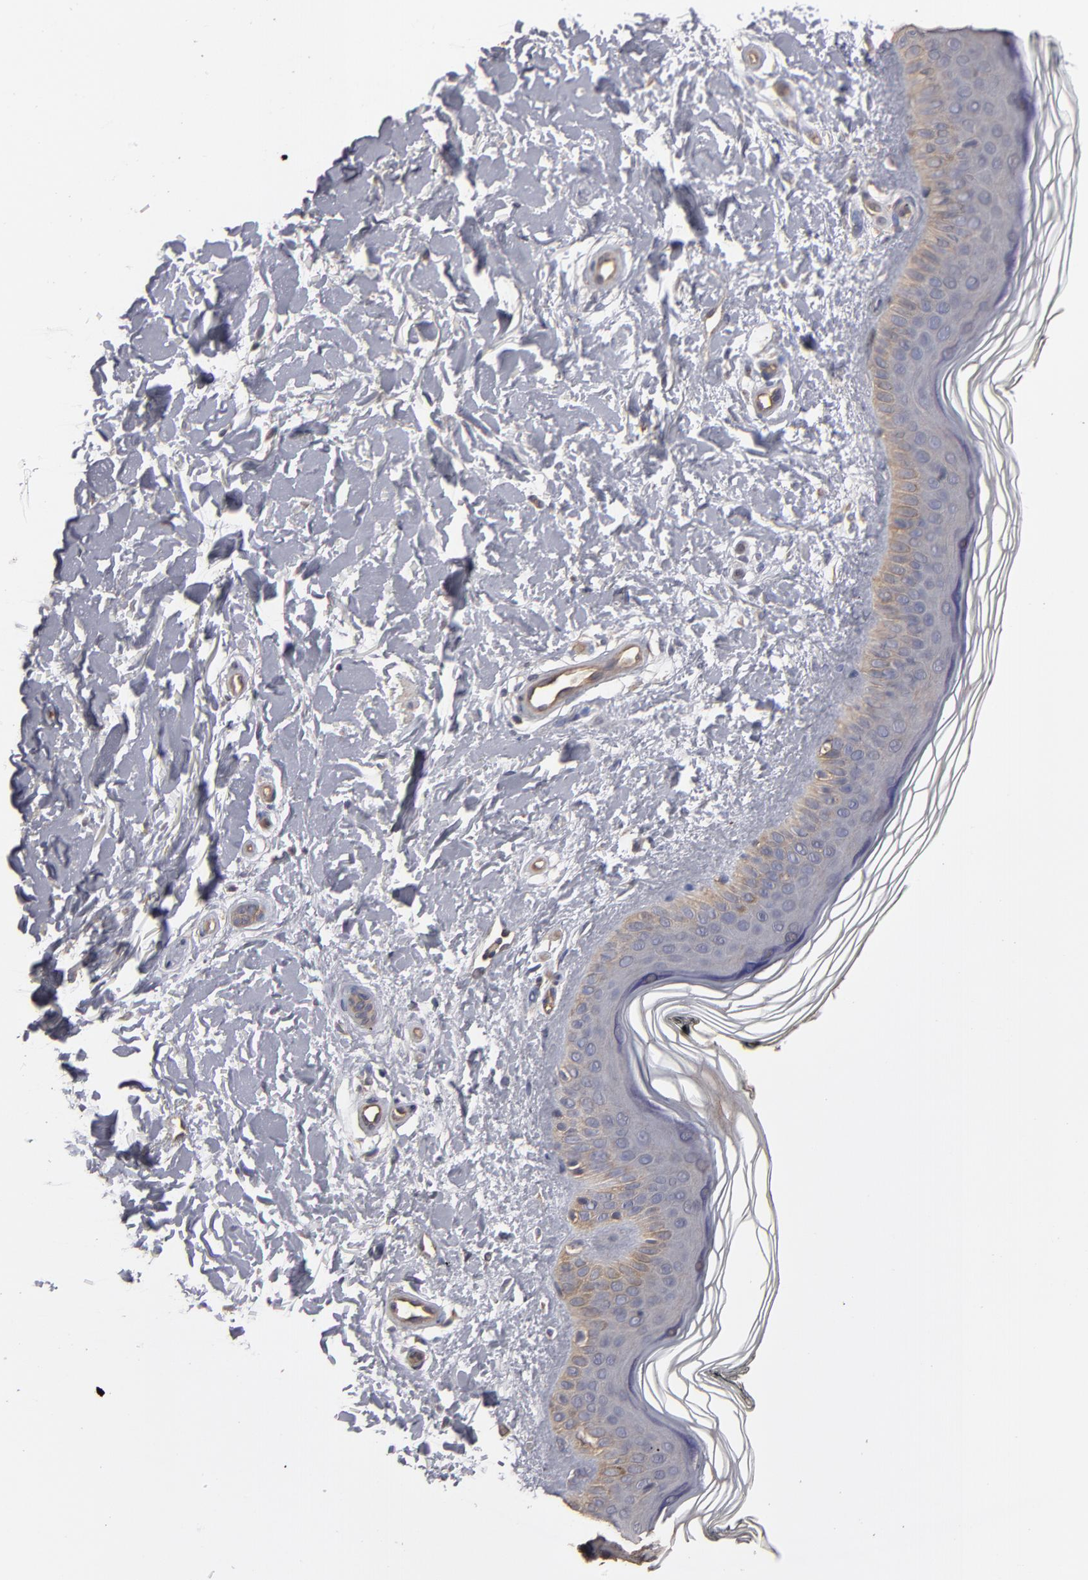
{"staining": {"intensity": "negative", "quantity": "none", "location": "none"}, "tissue": "skin", "cell_type": "Fibroblasts", "image_type": "normal", "snomed": [{"axis": "morphology", "description": "Normal tissue, NOS"}, {"axis": "topography", "description": "Skin"}], "caption": "A micrograph of skin stained for a protein displays no brown staining in fibroblasts.", "gene": "RO60", "patient": {"sex": "female", "age": 19}}